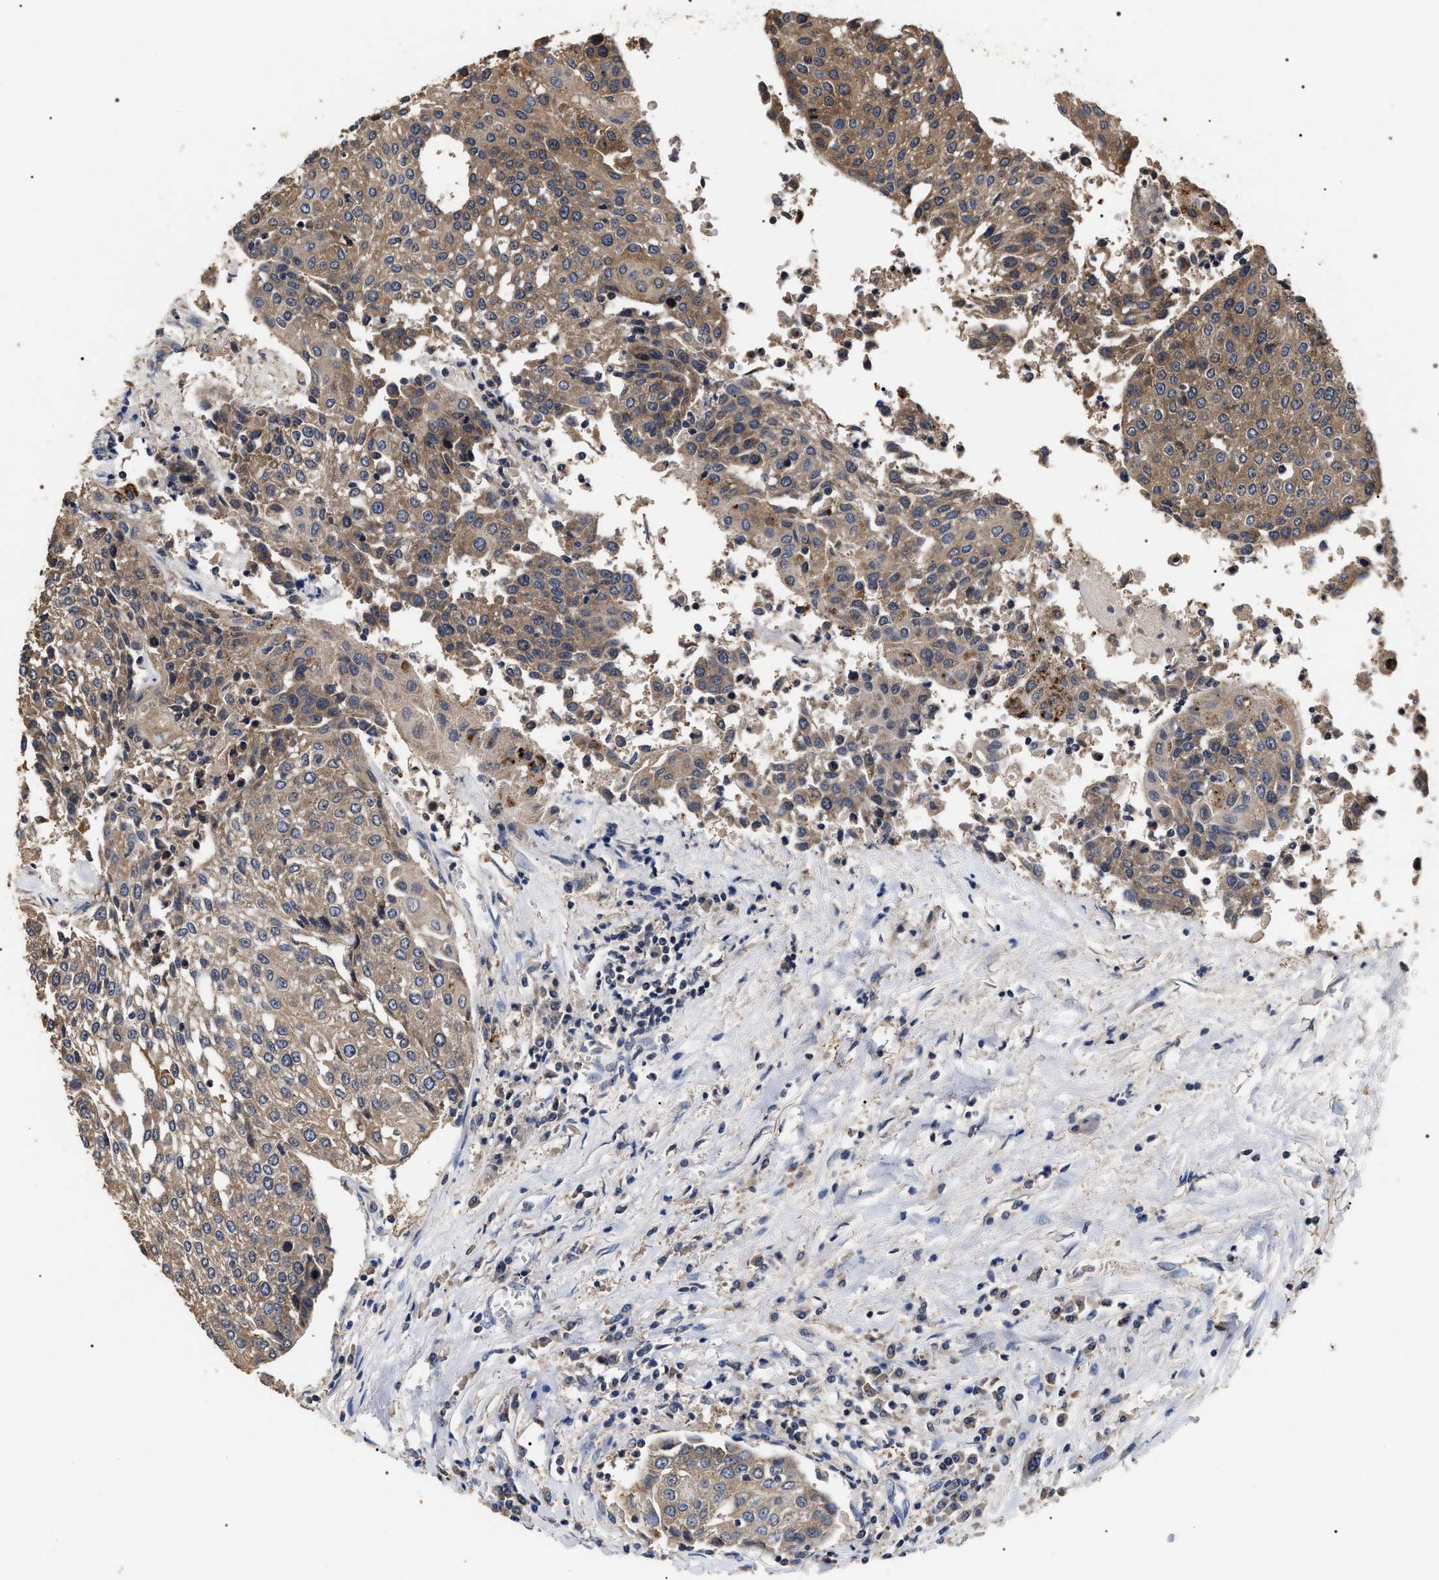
{"staining": {"intensity": "moderate", "quantity": ">75%", "location": "cytoplasmic/membranous"}, "tissue": "urothelial cancer", "cell_type": "Tumor cells", "image_type": "cancer", "snomed": [{"axis": "morphology", "description": "Urothelial carcinoma, High grade"}, {"axis": "topography", "description": "Urinary bladder"}], "caption": "Immunohistochemistry (IHC) (DAB) staining of high-grade urothelial carcinoma displays moderate cytoplasmic/membranous protein expression in about >75% of tumor cells.", "gene": "UPF3A", "patient": {"sex": "female", "age": 85}}